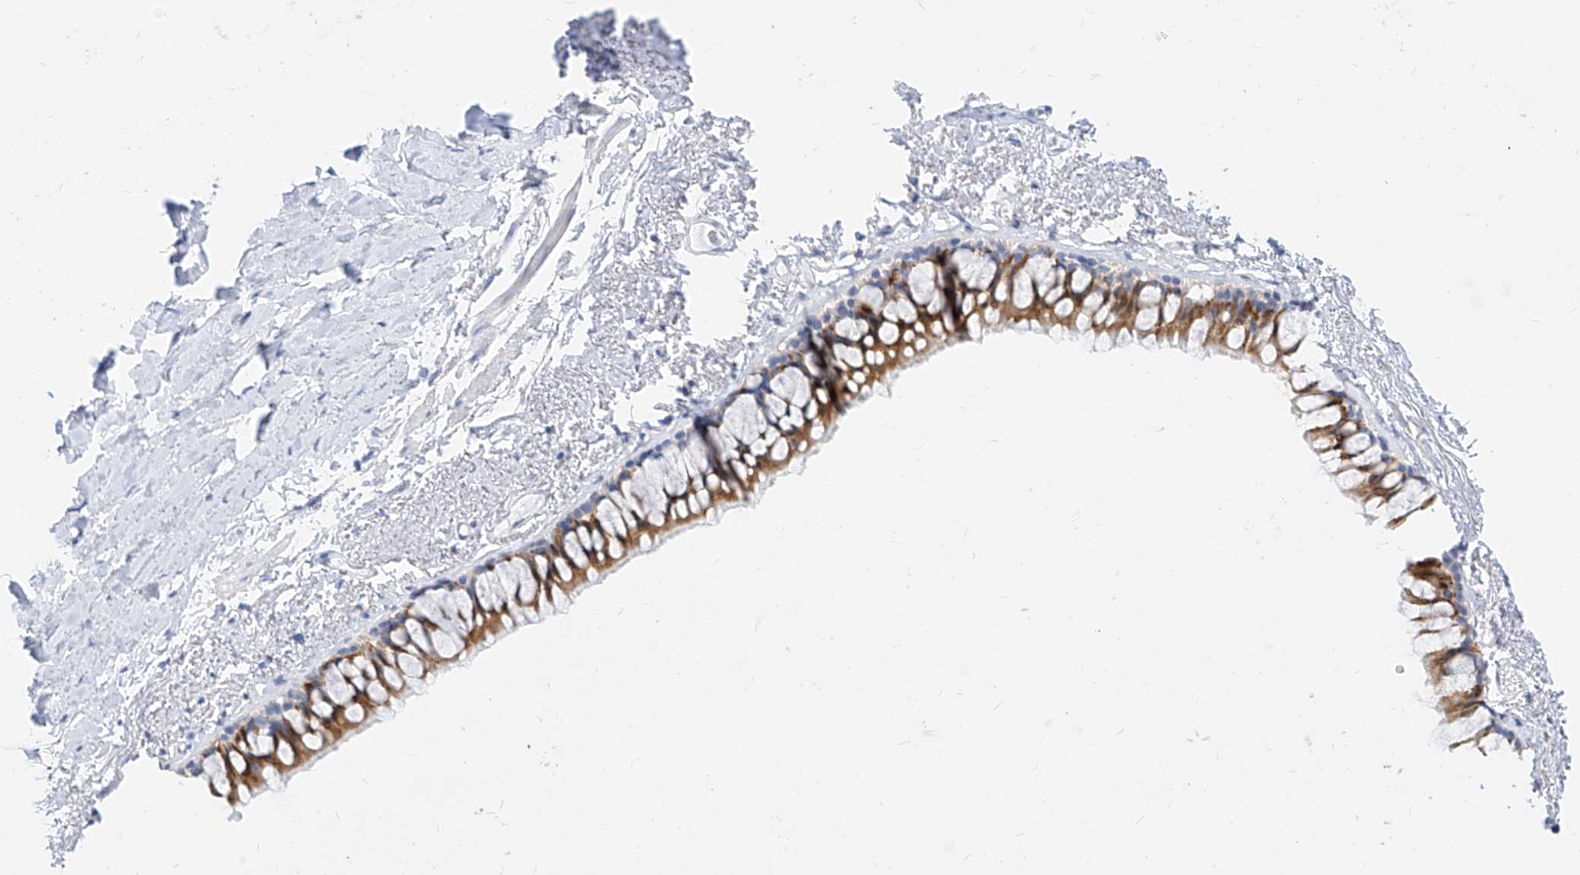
{"staining": {"intensity": "moderate", "quantity": "25%-75%", "location": "cytoplasmic/membranous"}, "tissue": "bronchus", "cell_type": "Respiratory epithelial cells", "image_type": "normal", "snomed": [{"axis": "morphology", "description": "Normal tissue, NOS"}, {"axis": "topography", "description": "Cartilage tissue"}, {"axis": "topography", "description": "Bronchus"}], "caption": "Bronchus stained with a brown dye displays moderate cytoplasmic/membranous positive expression in about 25%-75% of respiratory epithelial cells.", "gene": "ZZEF1", "patient": {"sex": "female", "age": 73}}